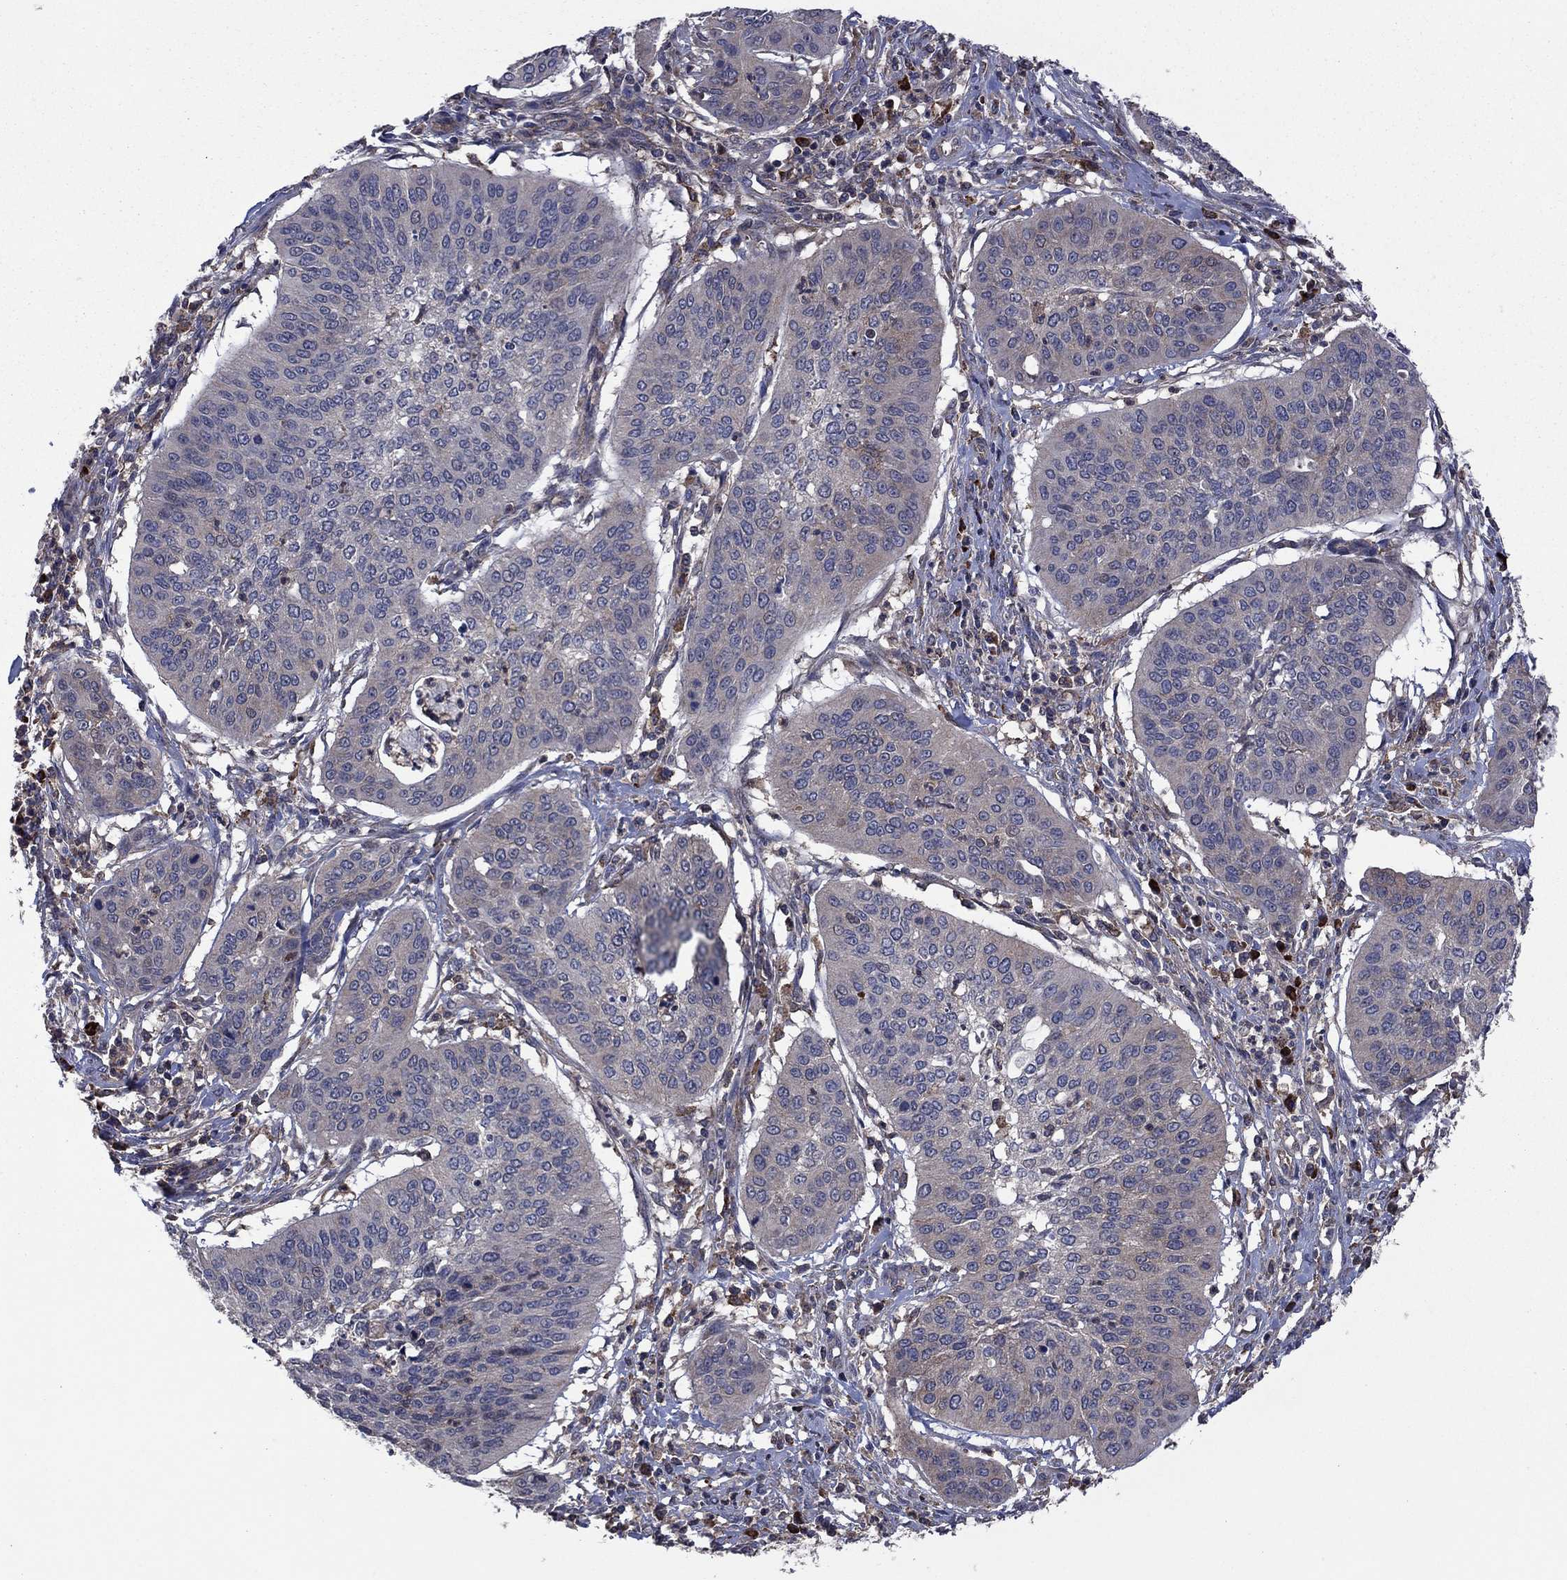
{"staining": {"intensity": "moderate", "quantity": "25%-75%", "location": "cytoplasmic/membranous"}, "tissue": "cervical cancer", "cell_type": "Tumor cells", "image_type": "cancer", "snomed": [{"axis": "morphology", "description": "Normal tissue, NOS"}, {"axis": "morphology", "description": "Squamous cell carcinoma, NOS"}, {"axis": "topography", "description": "Cervix"}], "caption": "A brown stain shows moderate cytoplasmic/membranous staining of a protein in cervical cancer tumor cells.", "gene": "MEA1", "patient": {"sex": "female", "age": 39}}